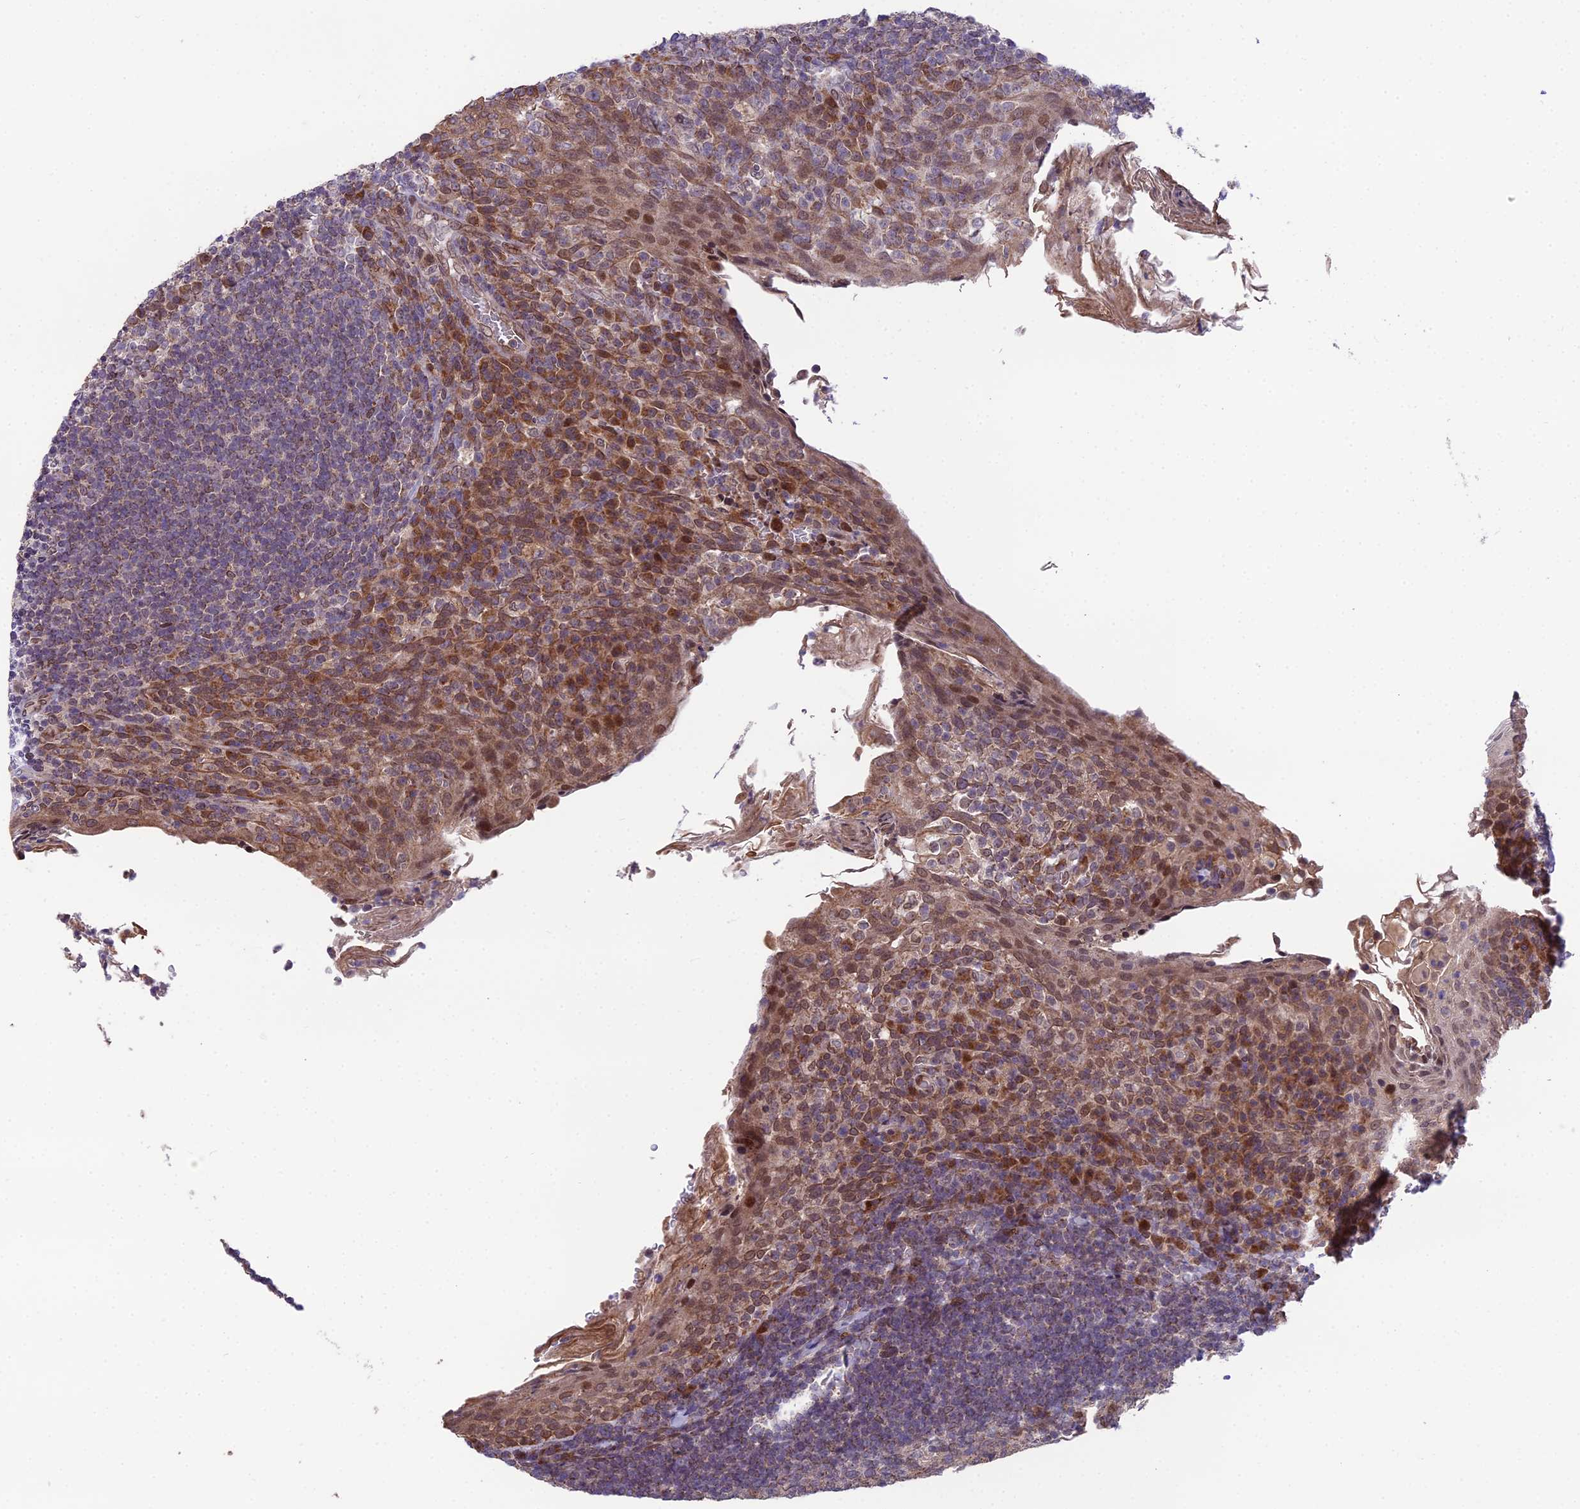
{"staining": {"intensity": "moderate", "quantity": "<25%", "location": "cytoplasmic/membranous"}, "tissue": "tonsil", "cell_type": "Germinal center cells", "image_type": "normal", "snomed": [{"axis": "morphology", "description": "Normal tissue, NOS"}, {"axis": "topography", "description": "Tonsil"}], "caption": "An immunohistochemistry photomicrograph of normal tissue is shown. Protein staining in brown shows moderate cytoplasmic/membranous positivity in tonsil within germinal center cells. (IHC, brightfield microscopy, high magnification).", "gene": "CYP2R1", "patient": {"sex": "female", "age": 10}}